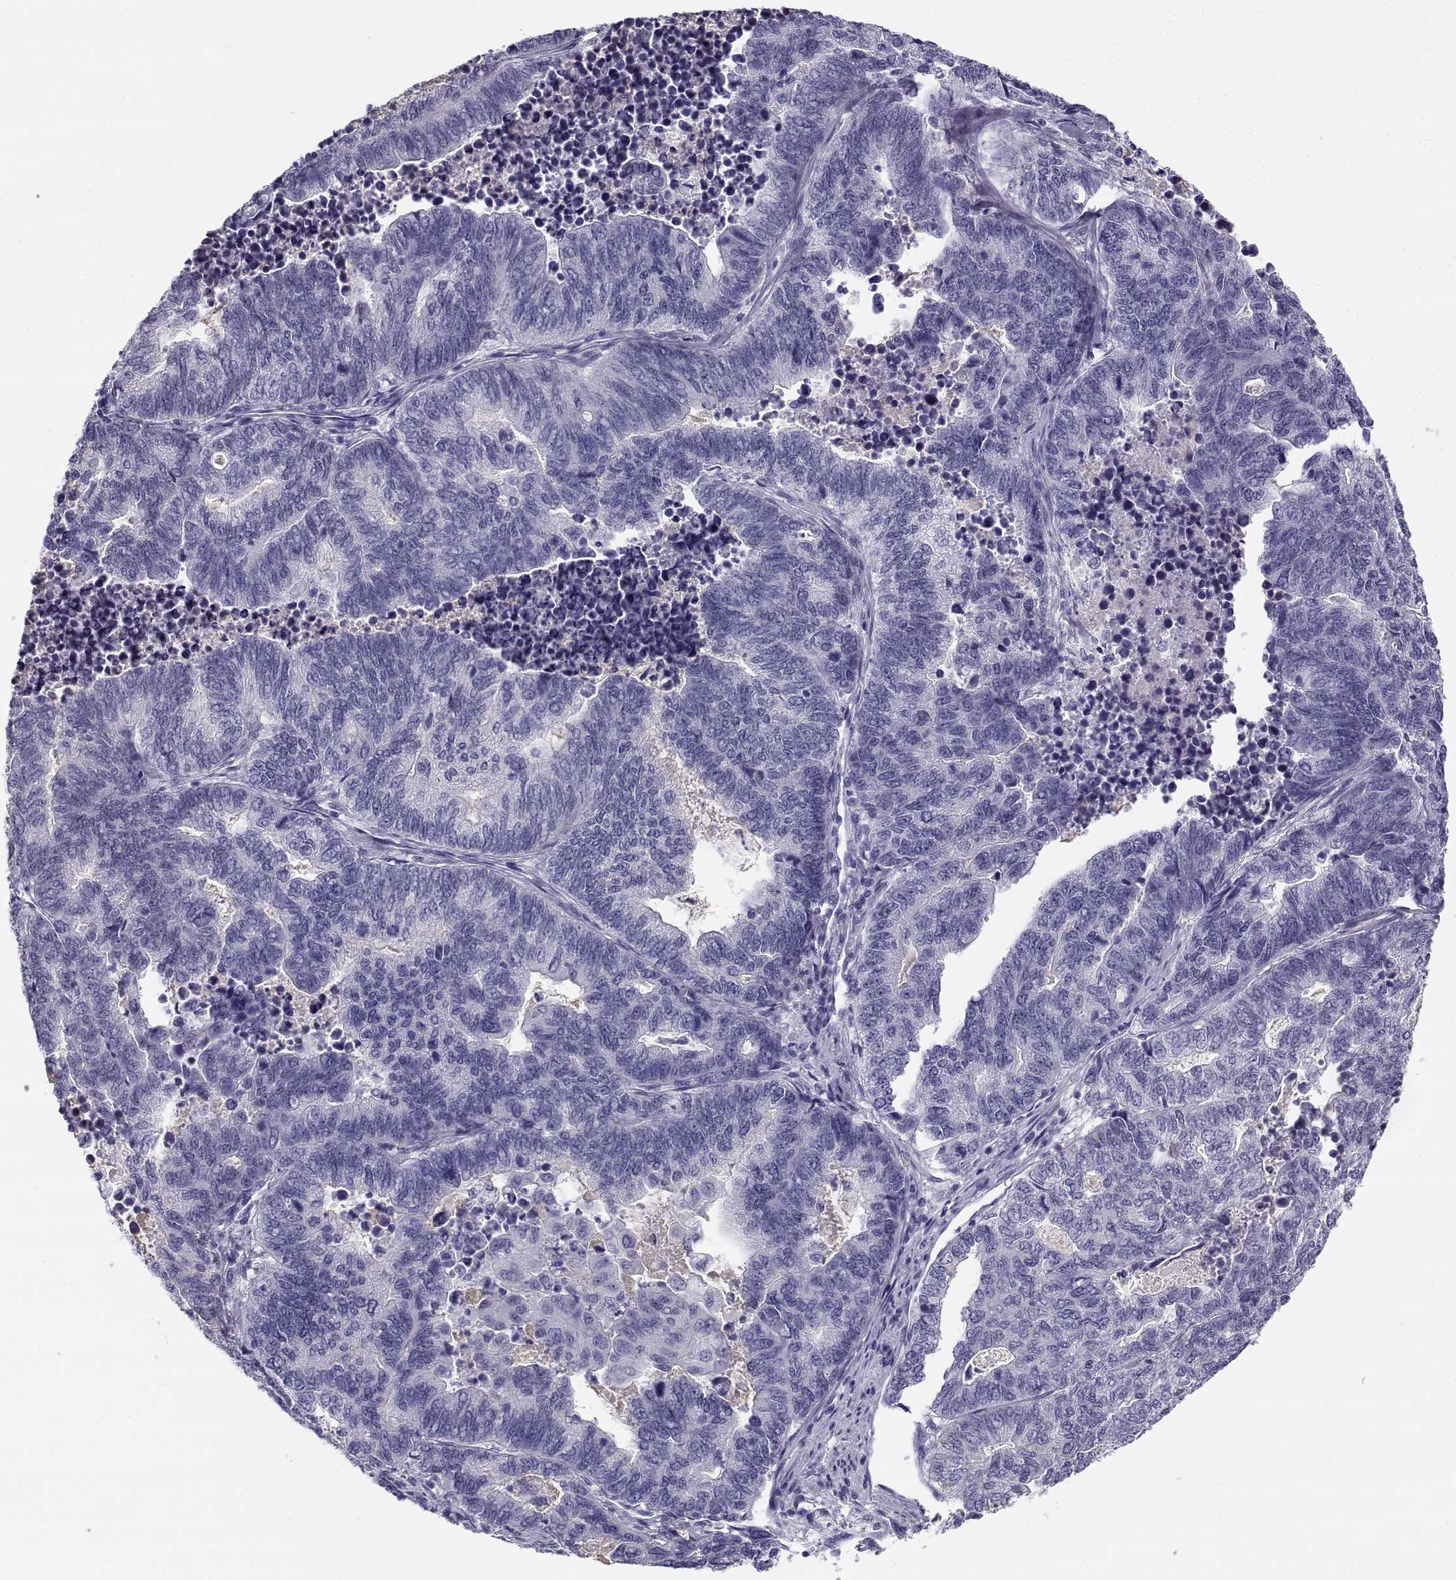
{"staining": {"intensity": "negative", "quantity": "none", "location": "none"}, "tissue": "stomach cancer", "cell_type": "Tumor cells", "image_type": "cancer", "snomed": [{"axis": "morphology", "description": "Adenocarcinoma, NOS"}, {"axis": "topography", "description": "Stomach, upper"}], "caption": "DAB immunohistochemical staining of adenocarcinoma (stomach) displays no significant positivity in tumor cells.", "gene": "CREB3L3", "patient": {"sex": "female", "age": 67}}